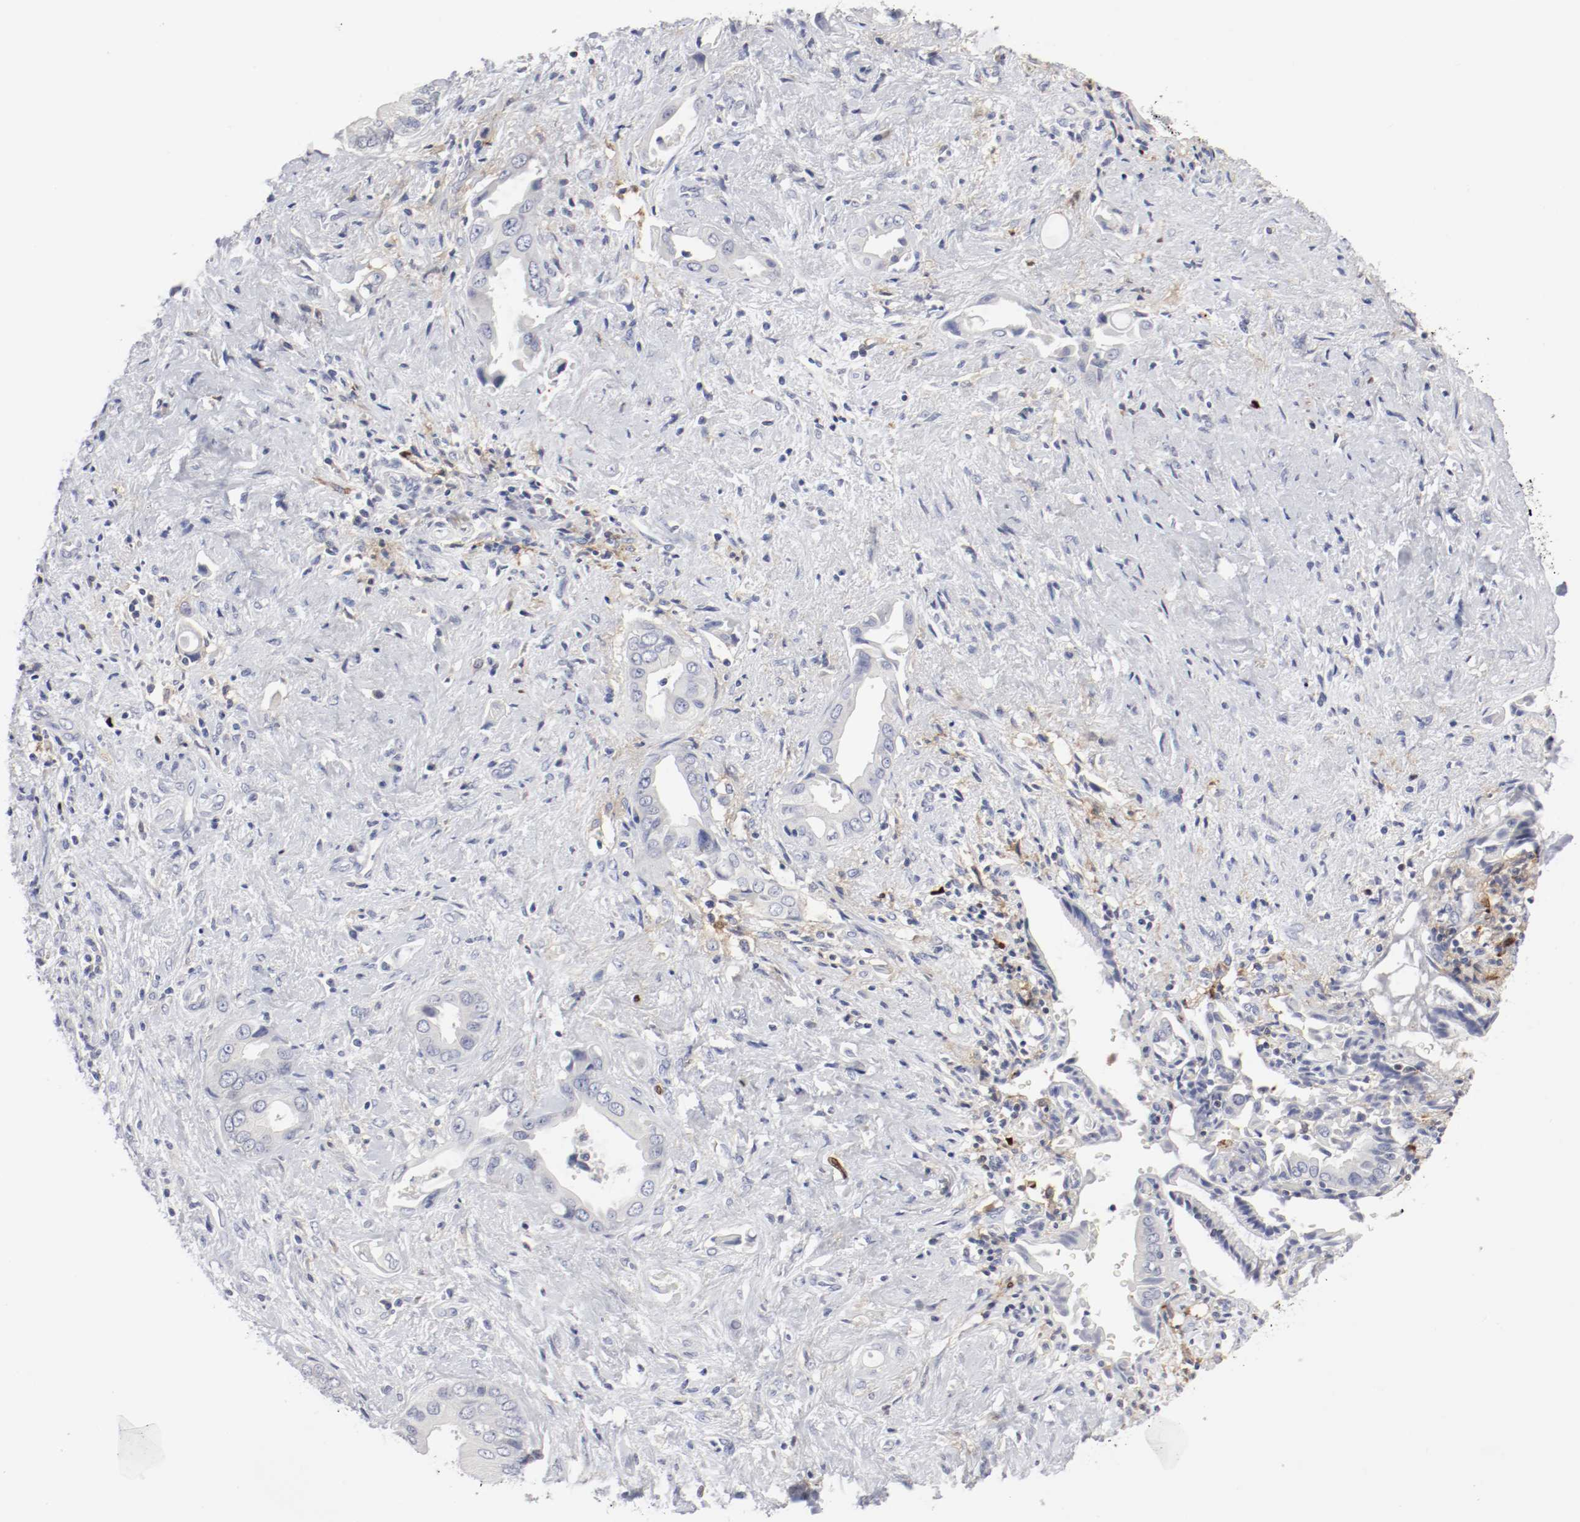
{"staining": {"intensity": "negative", "quantity": "none", "location": "none"}, "tissue": "liver cancer", "cell_type": "Tumor cells", "image_type": "cancer", "snomed": [{"axis": "morphology", "description": "Cholangiocarcinoma"}, {"axis": "topography", "description": "Liver"}], "caption": "The photomicrograph demonstrates no significant staining in tumor cells of cholangiocarcinoma (liver). The staining was performed using DAB (3,3'-diaminobenzidine) to visualize the protein expression in brown, while the nuclei were stained in blue with hematoxylin (Magnification: 20x).", "gene": "ITGAX", "patient": {"sex": "male", "age": 58}}